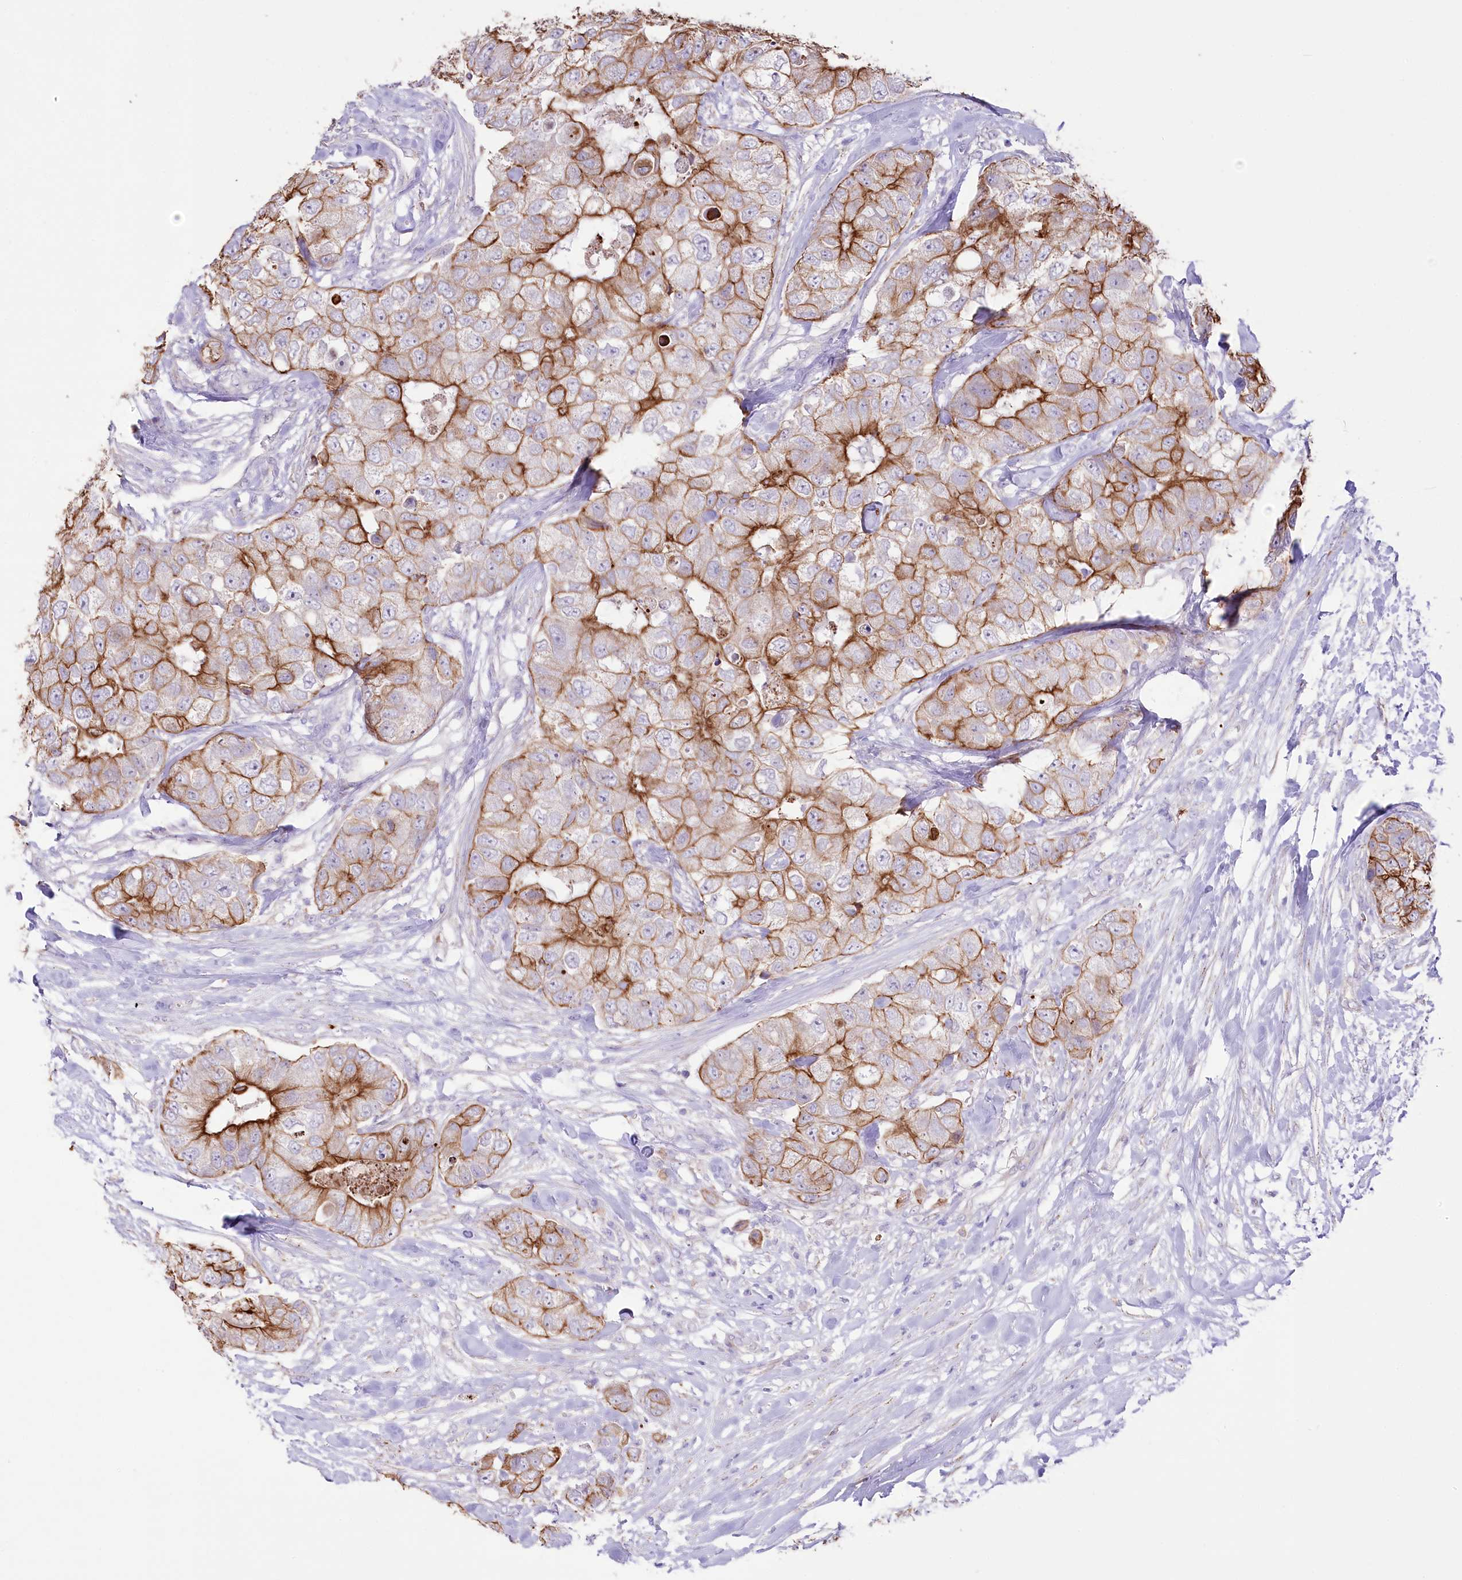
{"staining": {"intensity": "strong", "quantity": ">75%", "location": "cytoplasmic/membranous"}, "tissue": "breast cancer", "cell_type": "Tumor cells", "image_type": "cancer", "snomed": [{"axis": "morphology", "description": "Duct carcinoma"}, {"axis": "topography", "description": "Breast"}], "caption": "Human breast cancer stained with a brown dye exhibits strong cytoplasmic/membranous positive staining in about >75% of tumor cells.", "gene": "SLC39A10", "patient": {"sex": "female", "age": 62}}